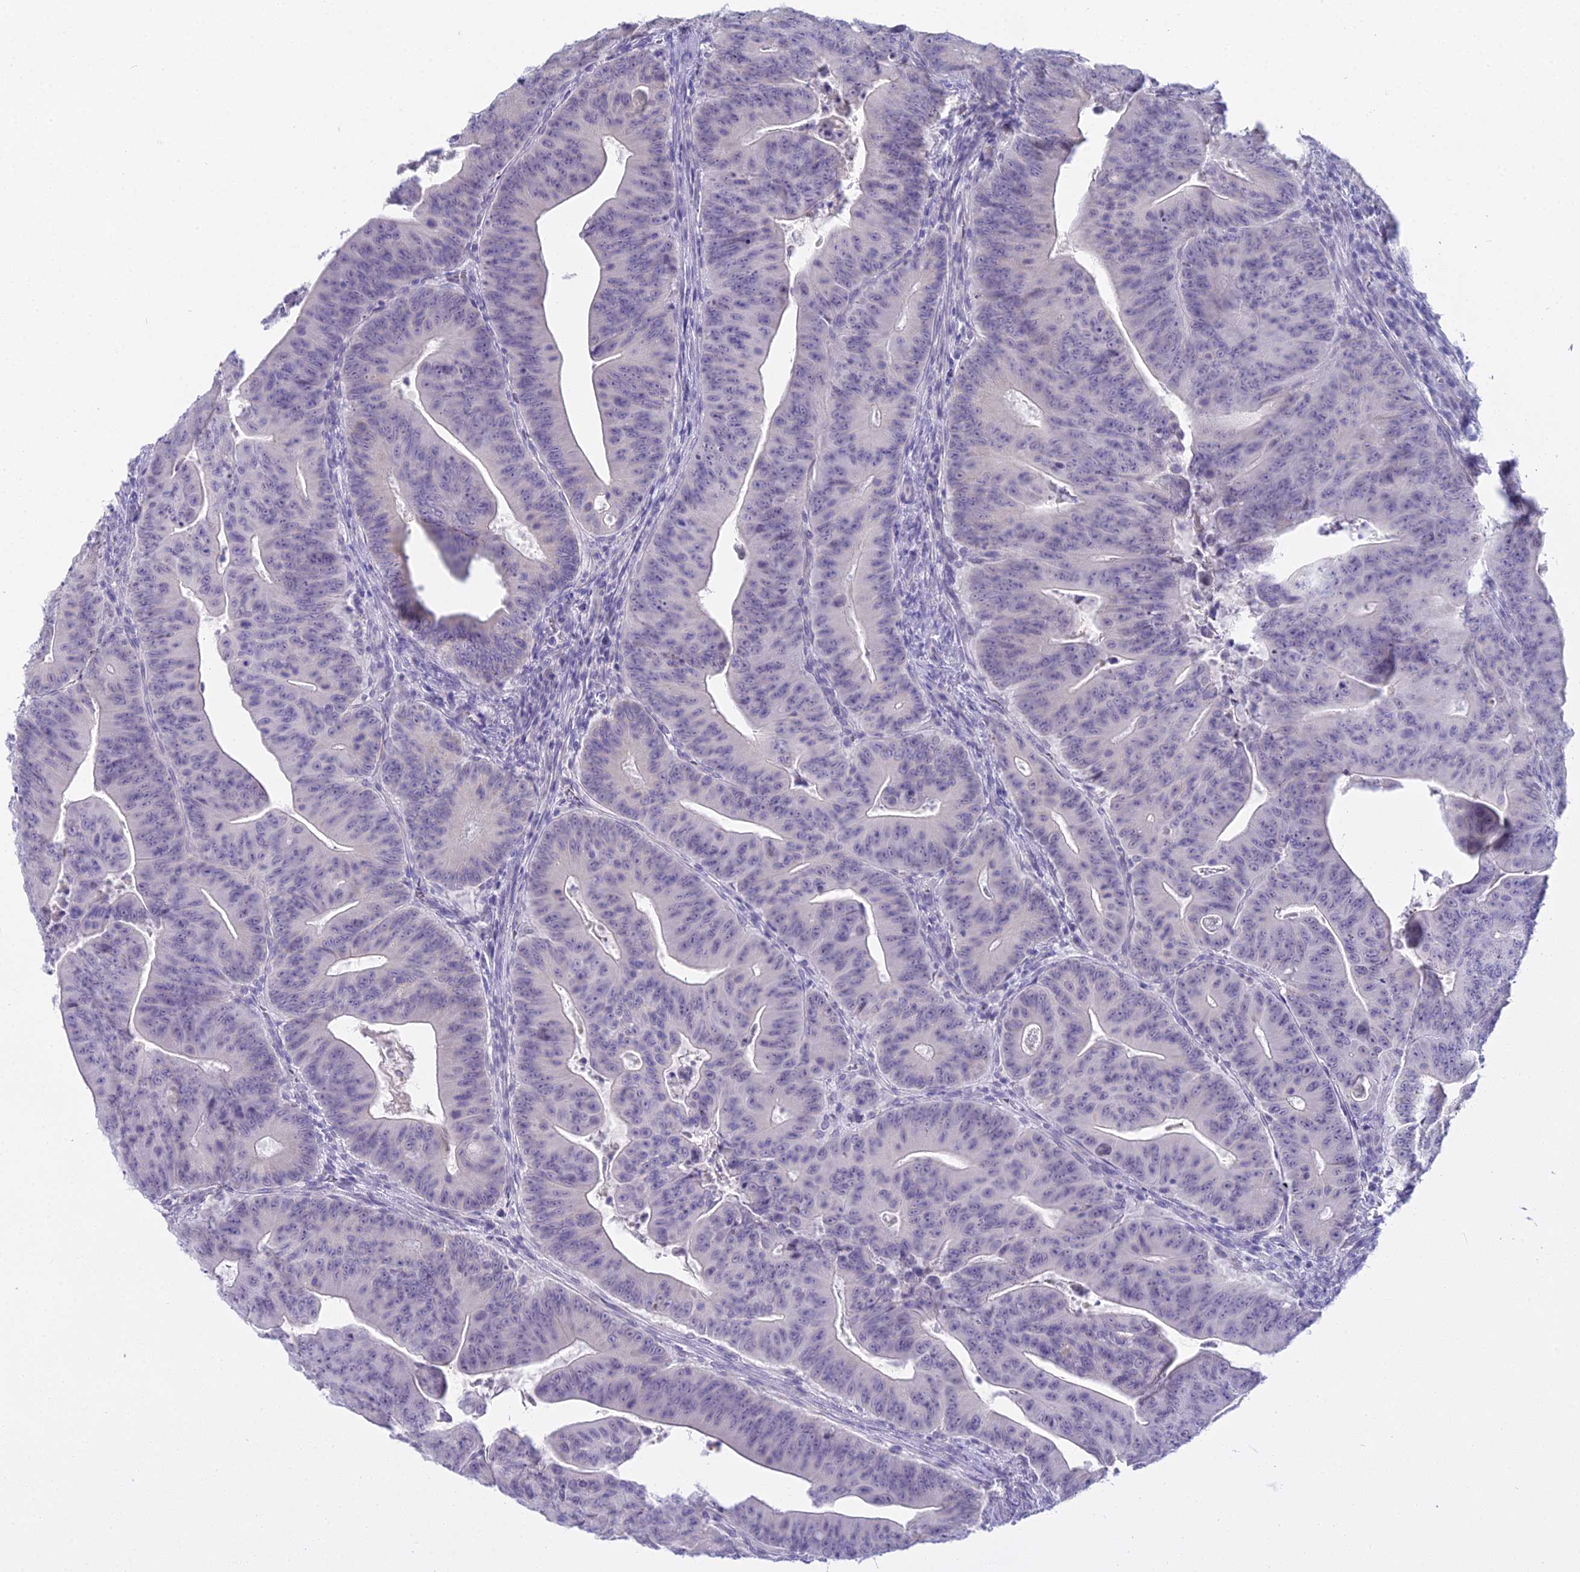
{"staining": {"intensity": "negative", "quantity": "none", "location": "none"}, "tissue": "colorectal cancer", "cell_type": "Tumor cells", "image_type": "cancer", "snomed": [{"axis": "morphology", "description": "Adenocarcinoma, NOS"}, {"axis": "topography", "description": "Rectum"}], "caption": "This is an IHC micrograph of adenocarcinoma (colorectal). There is no positivity in tumor cells.", "gene": "CGB2", "patient": {"sex": "female", "age": 75}}